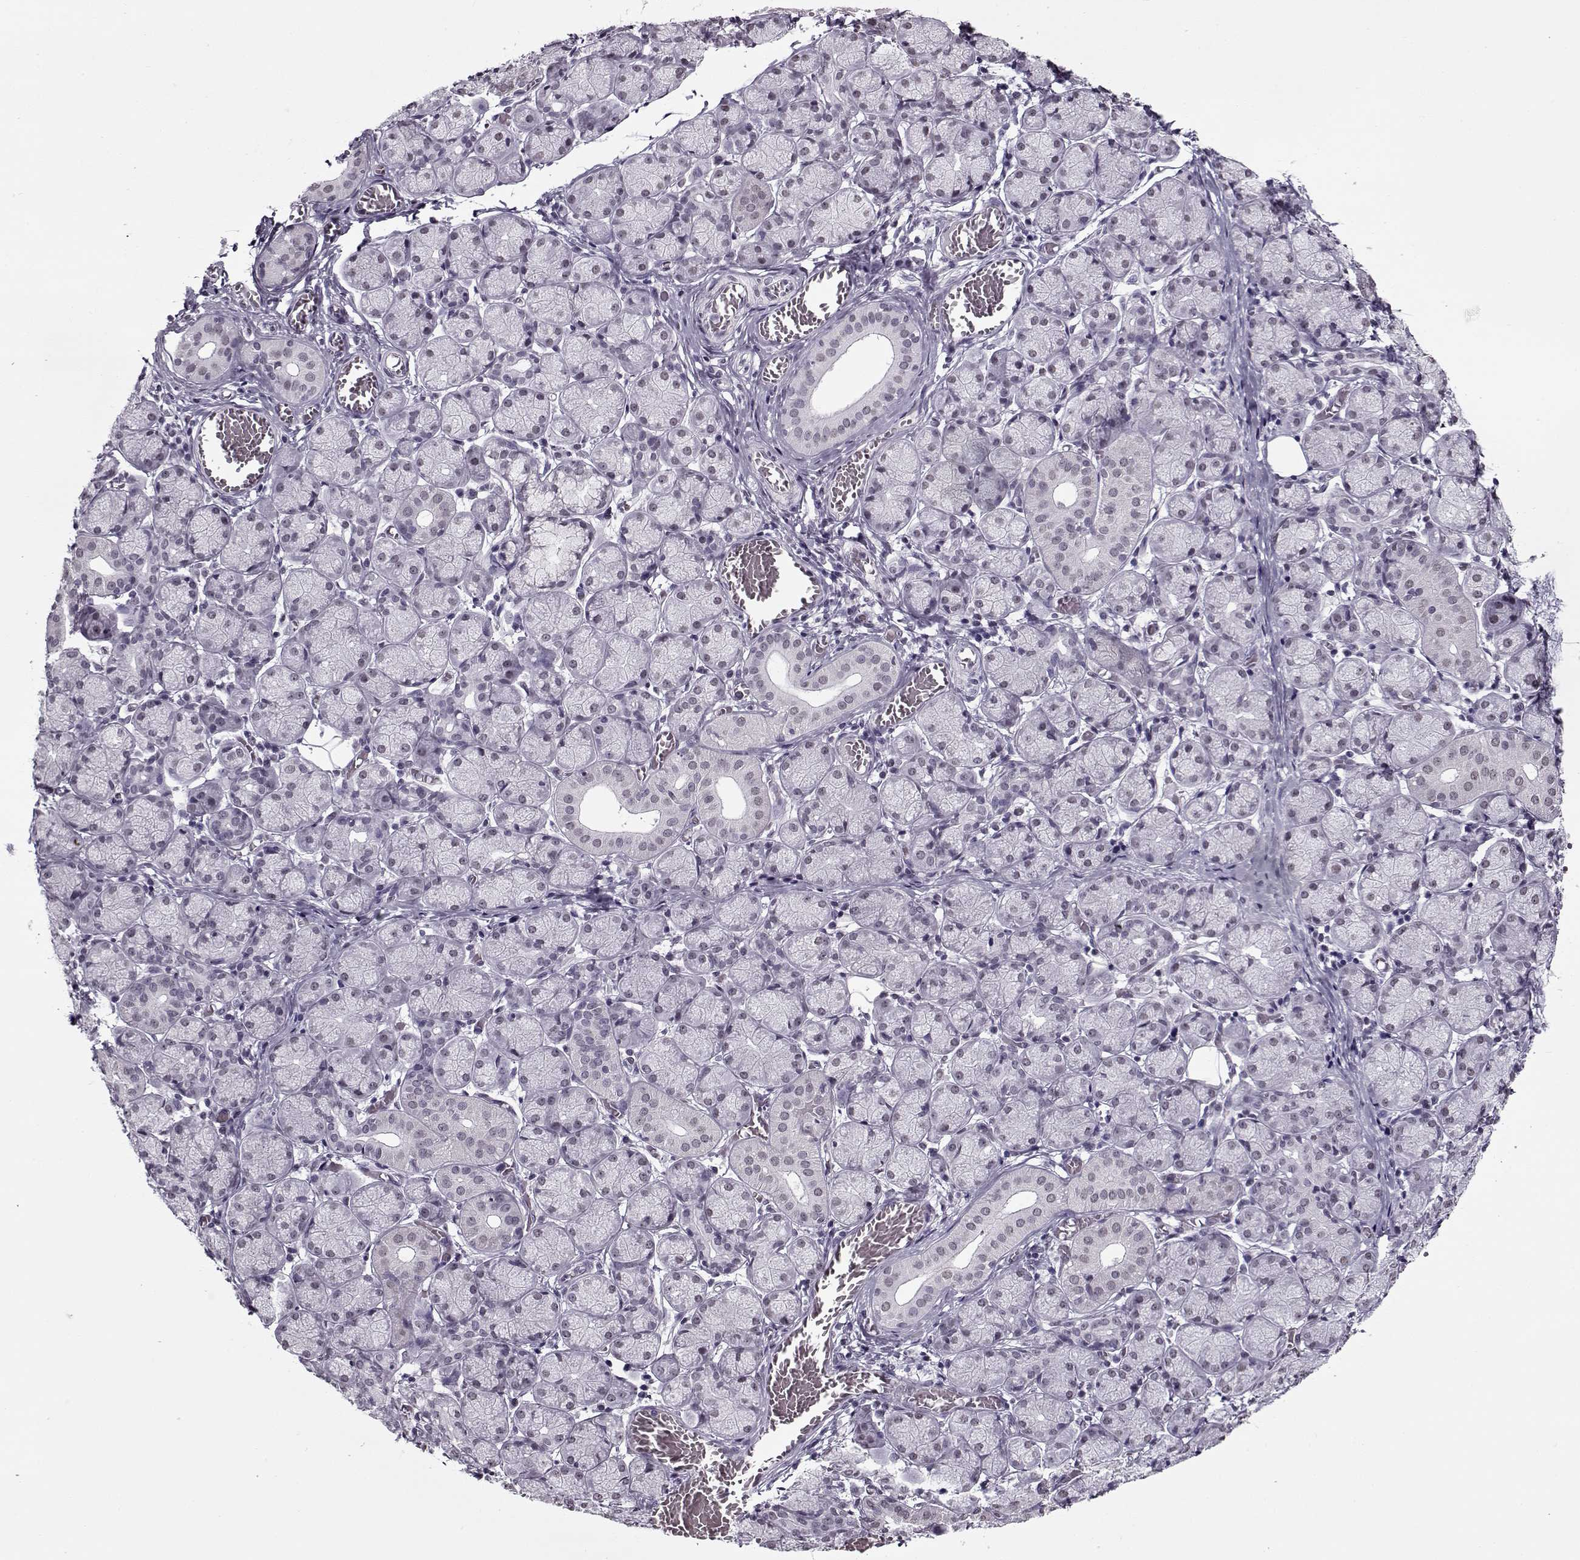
{"staining": {"intensity": "negative", "quantity": "none", "location": "none"}, "tissue": "salivary gland", "cell_type": "Glandular cells", "image_type": "normal", "snomed": [{"axis": "morphology", "description": "Normal tissue, NOS"}, {"axis": "topography", "description": "Salivary gland"}, {"axis": "topography", "description": "Peripheral nerve tissue"}], "caption": "The histopathology image exhibits no significant expression in glandular cells of salivary gland.", "gene": "PRMT8", "patient": {"sex": "female", "age": 24}}